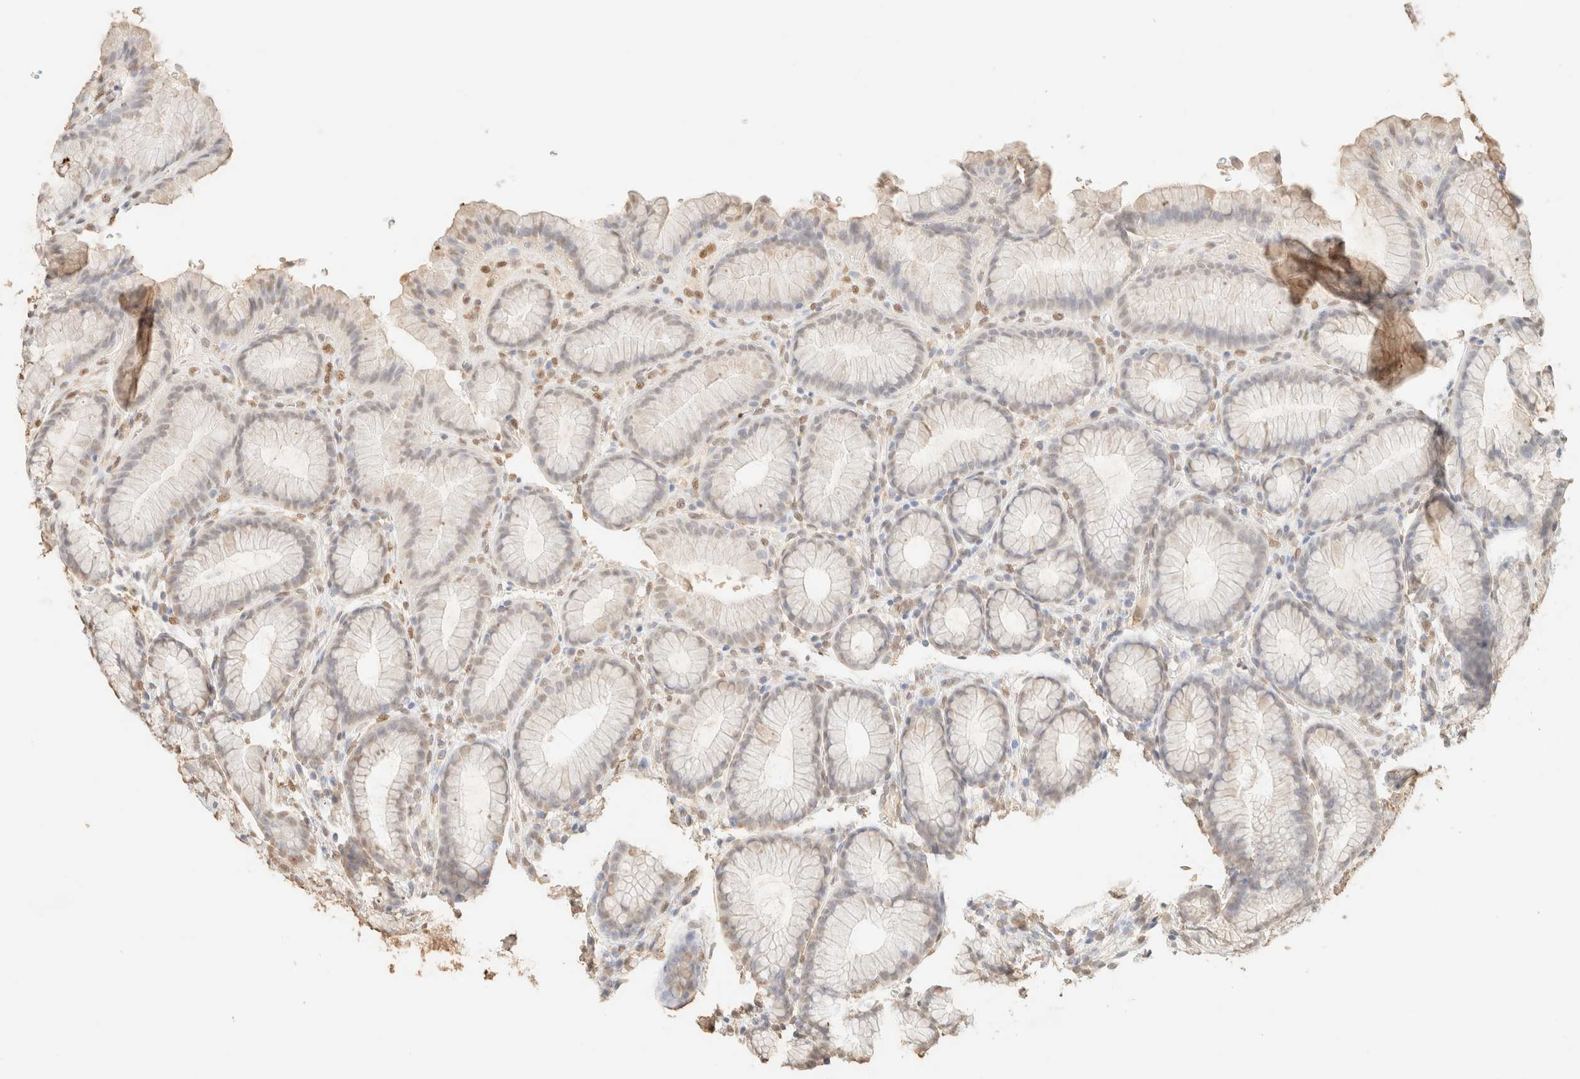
{"staining": {"intensity": "weak", "quantity": "25%-75%", "location": "nuclear"}, "tissue": "stomach", "cell_type": "Glandular cells", "image_type": "normal", "snomed": [{"axis": "morphology", "description": "Normal tissue, NOS"}, {"axis": "topography", "description": "Stomach"}], "caption": "High-power microscopy captured an IHC micrograph of benign stomach, revealing weak nuclear expression in about 25%-75% of glandular cells.", "gene": "S100A13", "patient": {"sex": "male", "age": 42}}